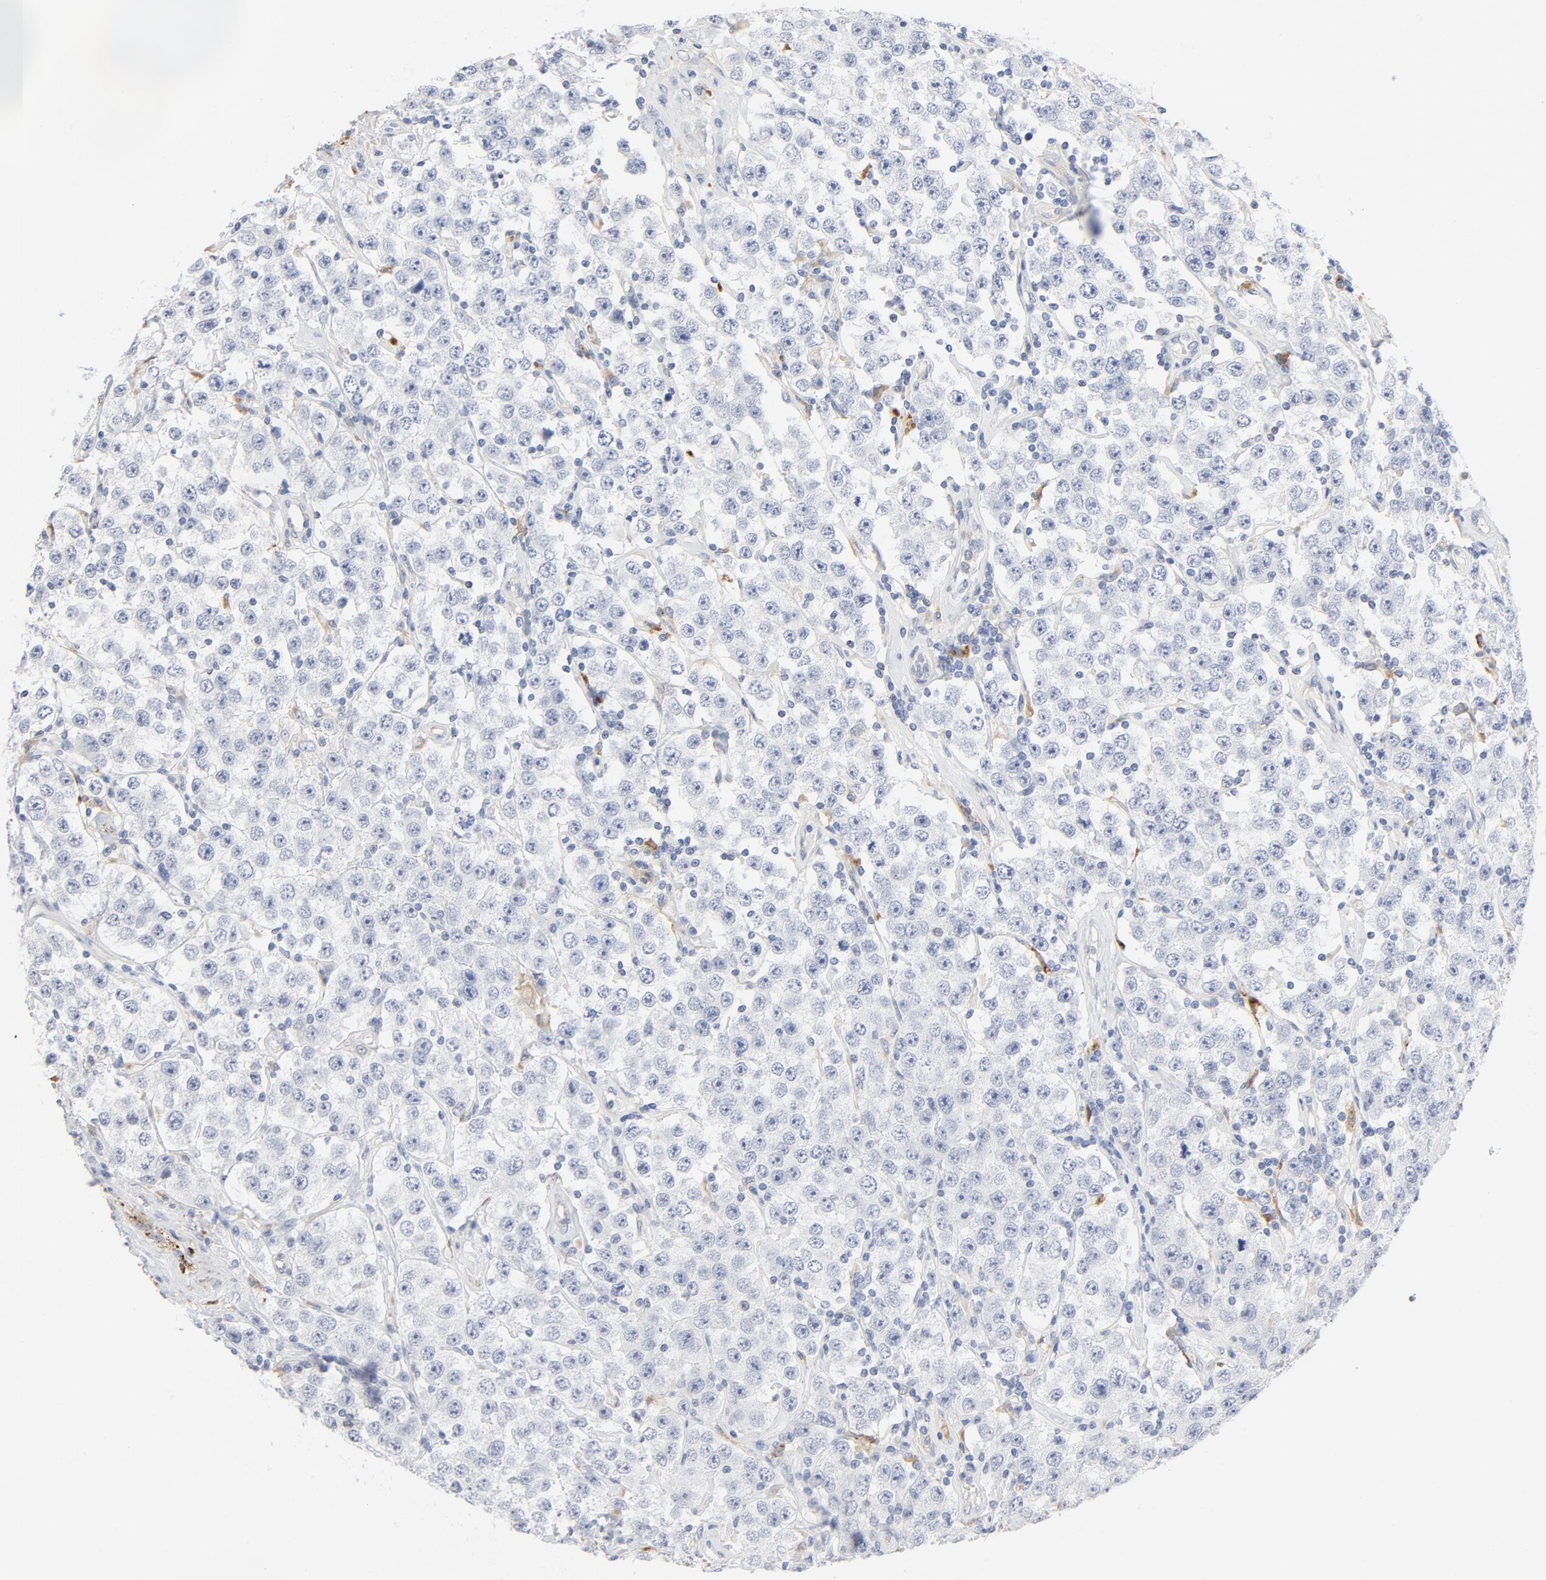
{"staining": {"intensity": "negative", "quantity": "none", "location": "none"}, "tissue": "testis cancer", "cell_type": "Tumor cells", "image_type": "cancer", "snomed": [{"axis": "morphology", "description": "Seminoma, NOS"}, {"axis": "topography", "description": "Testis"}], "caption": "Immunohistochemical staining of testis seminoma exhibits no significant positivity in tumor cells.", "gene": "MAGEB17", "patient": {"sex": "male", "age": 52}}